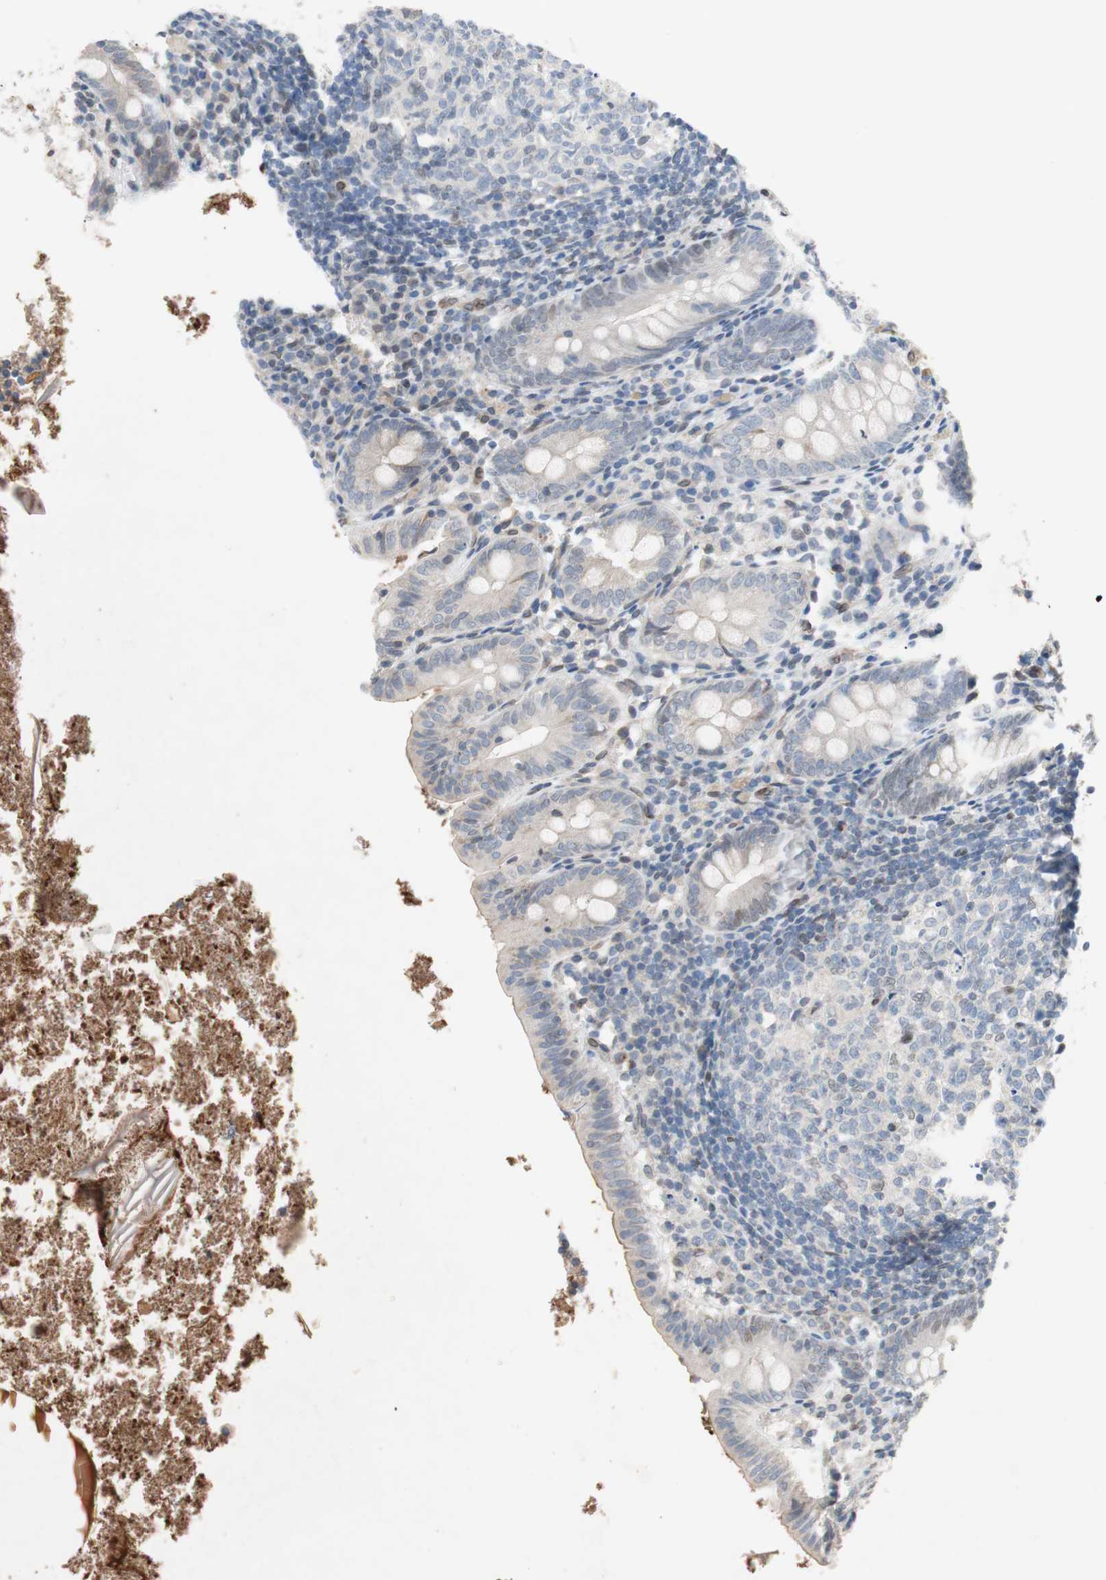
{"staining": {"intensity": "weak", "quantity": "<25%", "location": "cytoplasmic/membranous"}, "tissue": "appendix", "cell_type": "Glandular cells", "image_type": "normal", "snomed": [{"axis": "morphology", "description": "Normal tissue, NOS"}, {"axis": "topography", "description": "Appendix"}], "caption": "Immunohistochemistry (IHC) photomicrograph of benign appendix: appendix stained with DAB (3,3'-diaminobenzidine) reveals no significant protein positivity in glandular cells.", "gene": "ARNT2", "patient": {"sex": "female", "age": 10}}